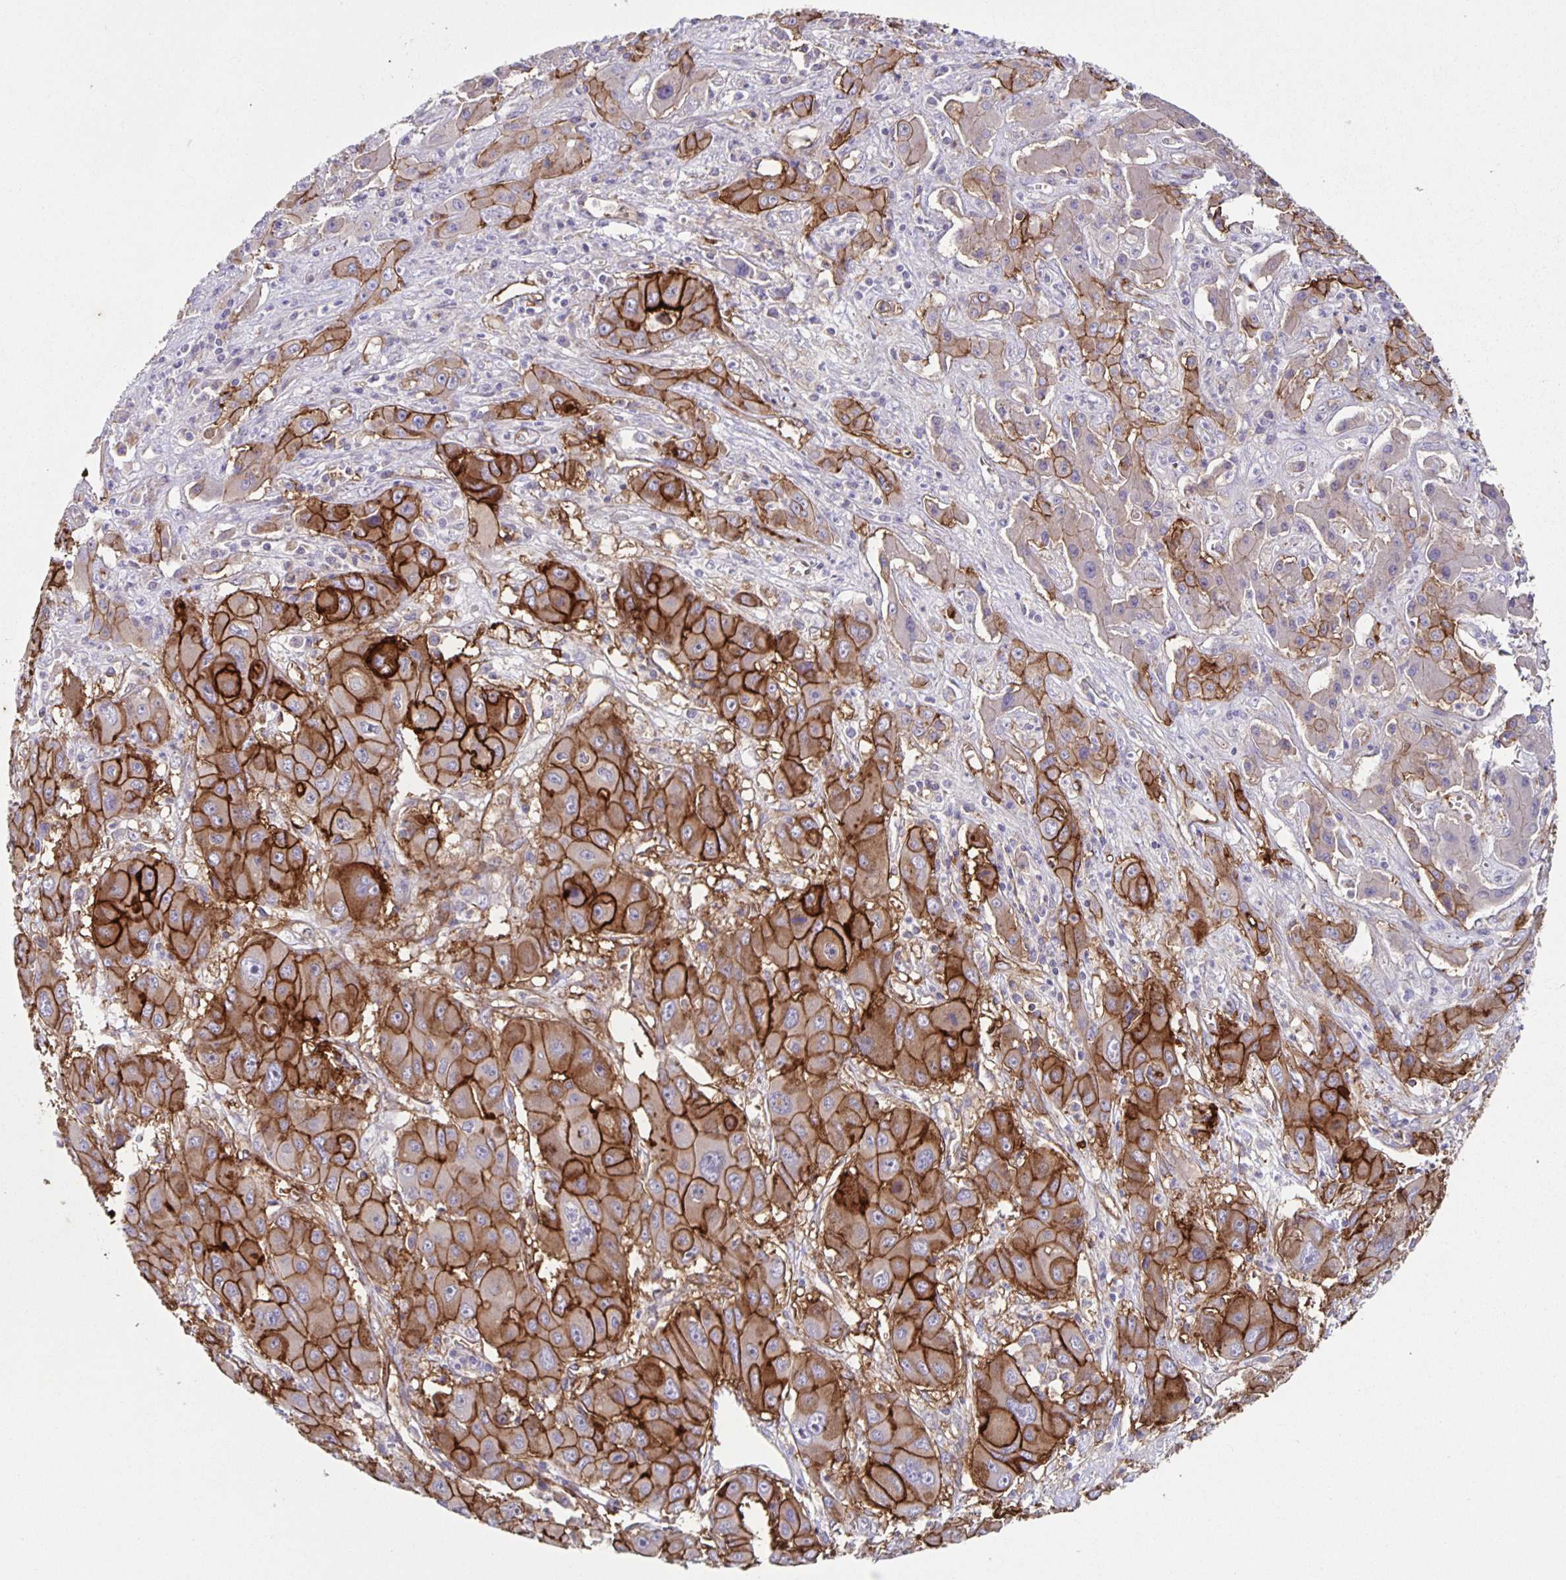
{"staining": {"intensity": "strong", "quantity": ">75%", "location": "cytoplasmic/membranous"}, "tissue": "liver cancer", "cell_type": "Tumor cells", "image_type": "cancer", "snomed": [{"axis": "morphology", "description": "Cholangiocarcinoma"}, {"axis": "topography", "description": "Liver"}], "caption": "Protein staining exhibits strong cytoplasmic/membranous staining in approximately >75% of tumor cells in liver cancer. (brown staining indicates protein expression, while blue staining denotes nuclei).", "gene": "ITGA2", "patient": {"sex": "male", "age": 67}}